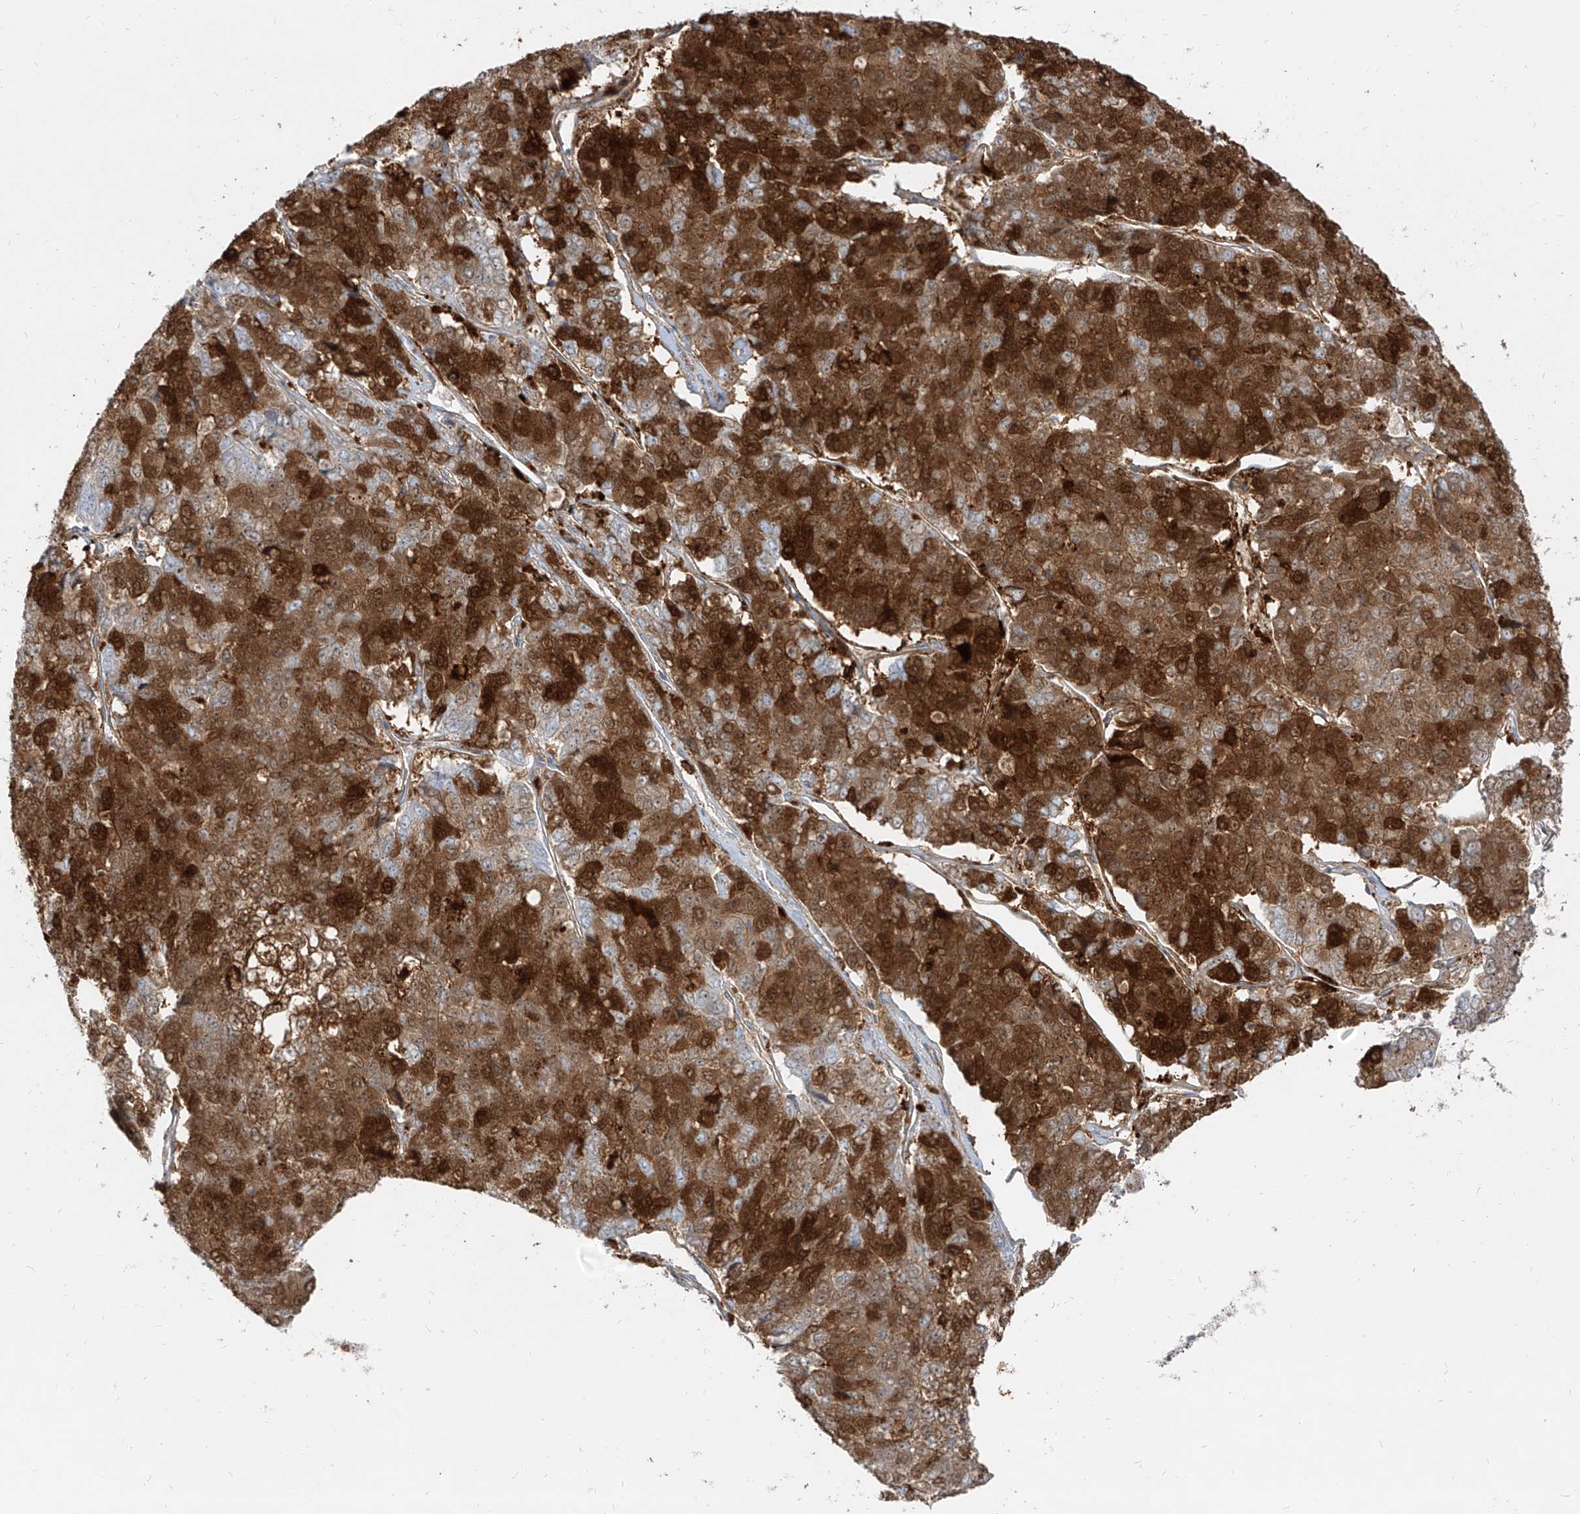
{"staining": {"intensity": "strong", "quantity": ">75%", "location": "cytoplasmic/membranous"}, "tissue": "pancreatic cancer", "cell_type": "Tumor cells", "image_type": "cancer", "snomed": [{"axis": "morphology", "description": "Adenocarcinoma, NOS"}, {"axis": "topography", "description": "Pancreas"}], "caption": "IHC staining of pancreatic cancer, which shows high levels of strong cytoplasmic/membranous expression in approximately >75% of tumor cells indicating strong cytoplasmic/membranous protein staining. The staining was performed using DAB (3,3'-diaminobenzidine) (brown) for protein detection and nuclei were counterstained in hematoxylin (blue).", "gene": "KYNU", "patient": {"sex": "male", "age": 50}}